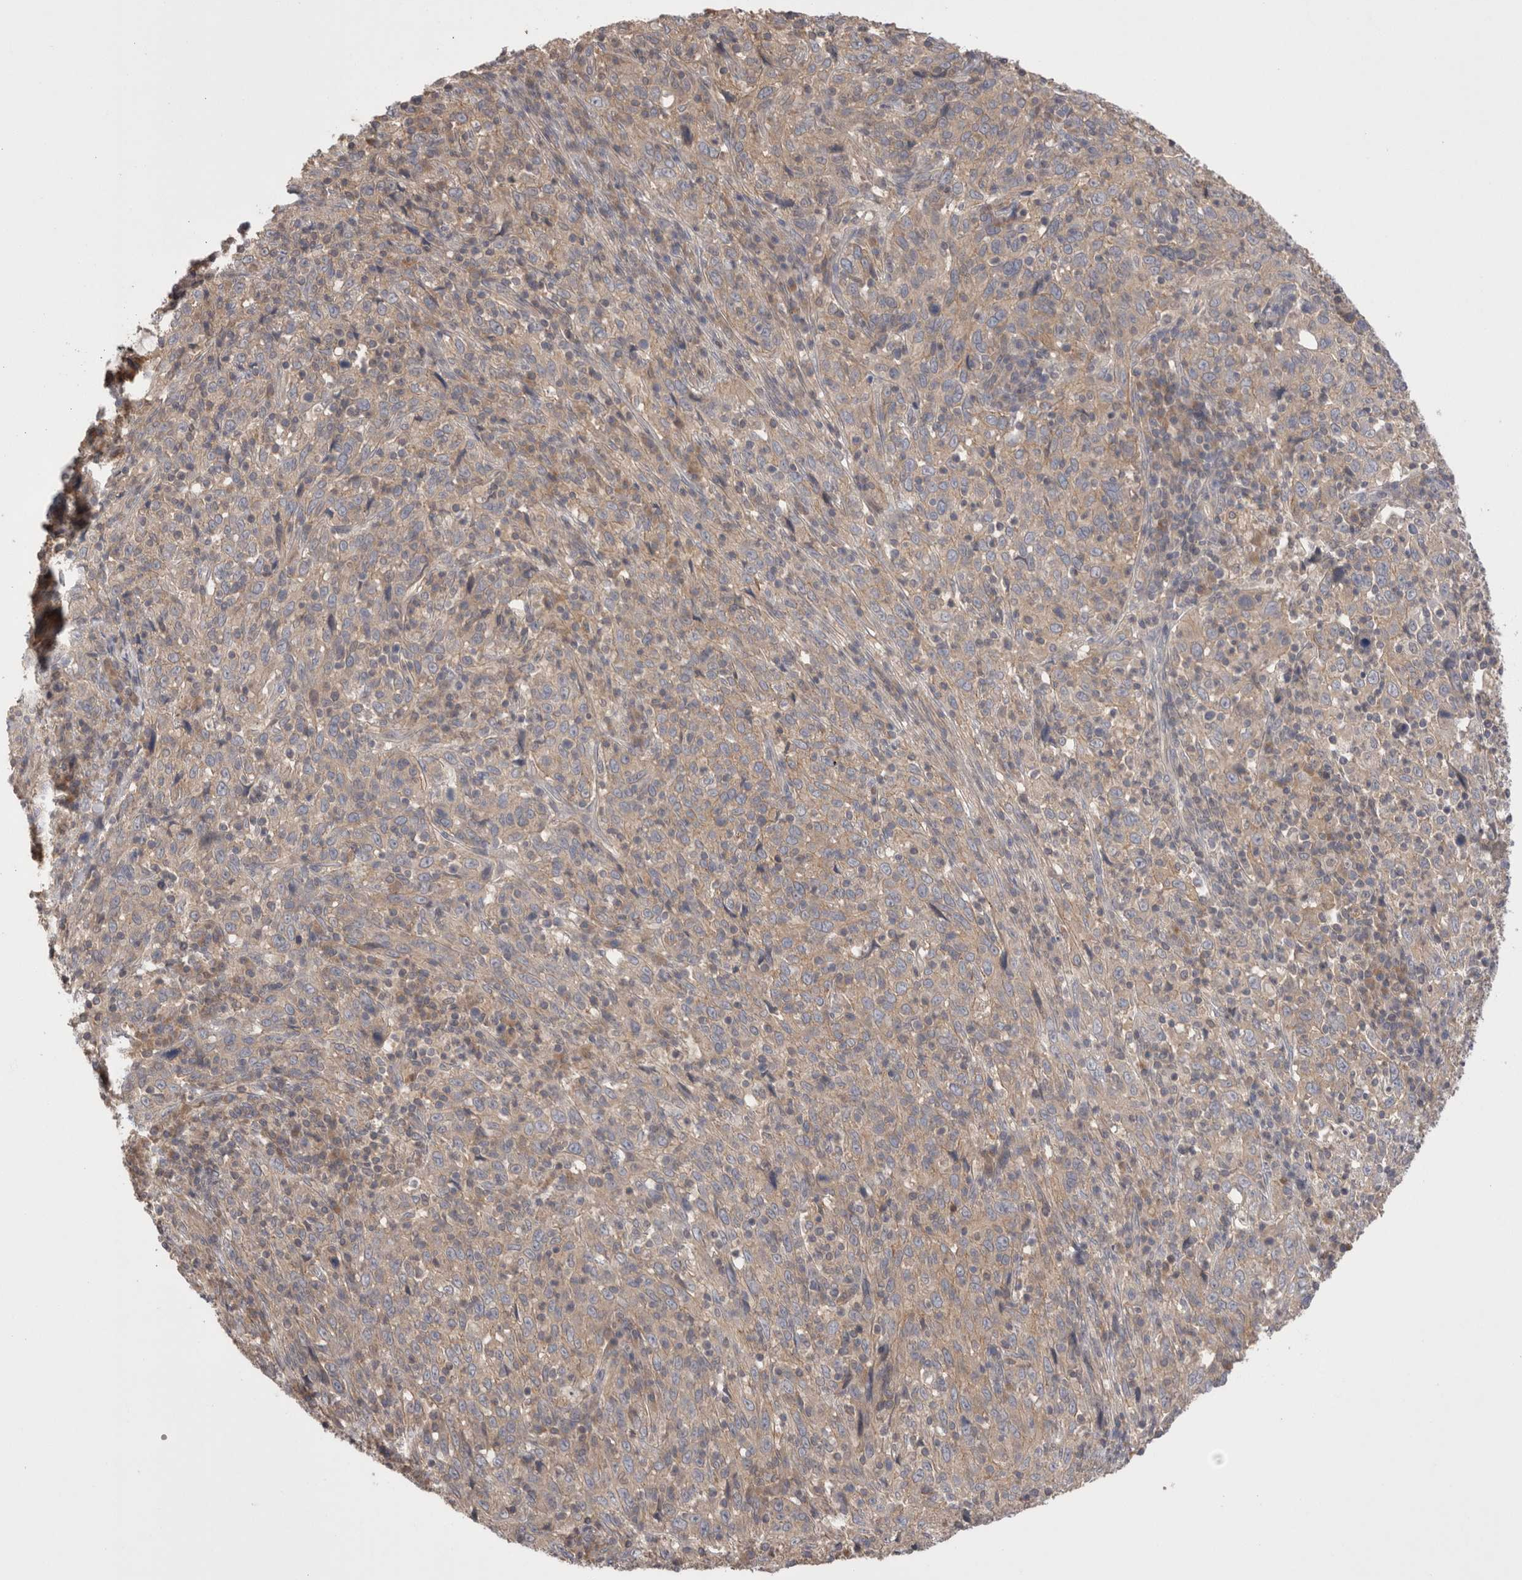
{"staining": {"intensity": "weak", "quantity": ">75%", "location": "cytoplasmic/membranous"}, "tissue": "cervical cancer", "cell_type": "Tumor cells", "image_type": "cancer", "snomed": [{"axis": "morphology", "description": "Squamous cell carcinoma, NOS"}, {"axis": "topography", "description": "Cervix"}], "caption": "Cervical cancer (squamous cell carcinoma) stained with DAB IHC exhibits low levels of weak cytoplasmic/membranous expression in approximately >75% of tumor cells.", "gene": "OTOR", "patient": {"sex": "female", "age": 46}}